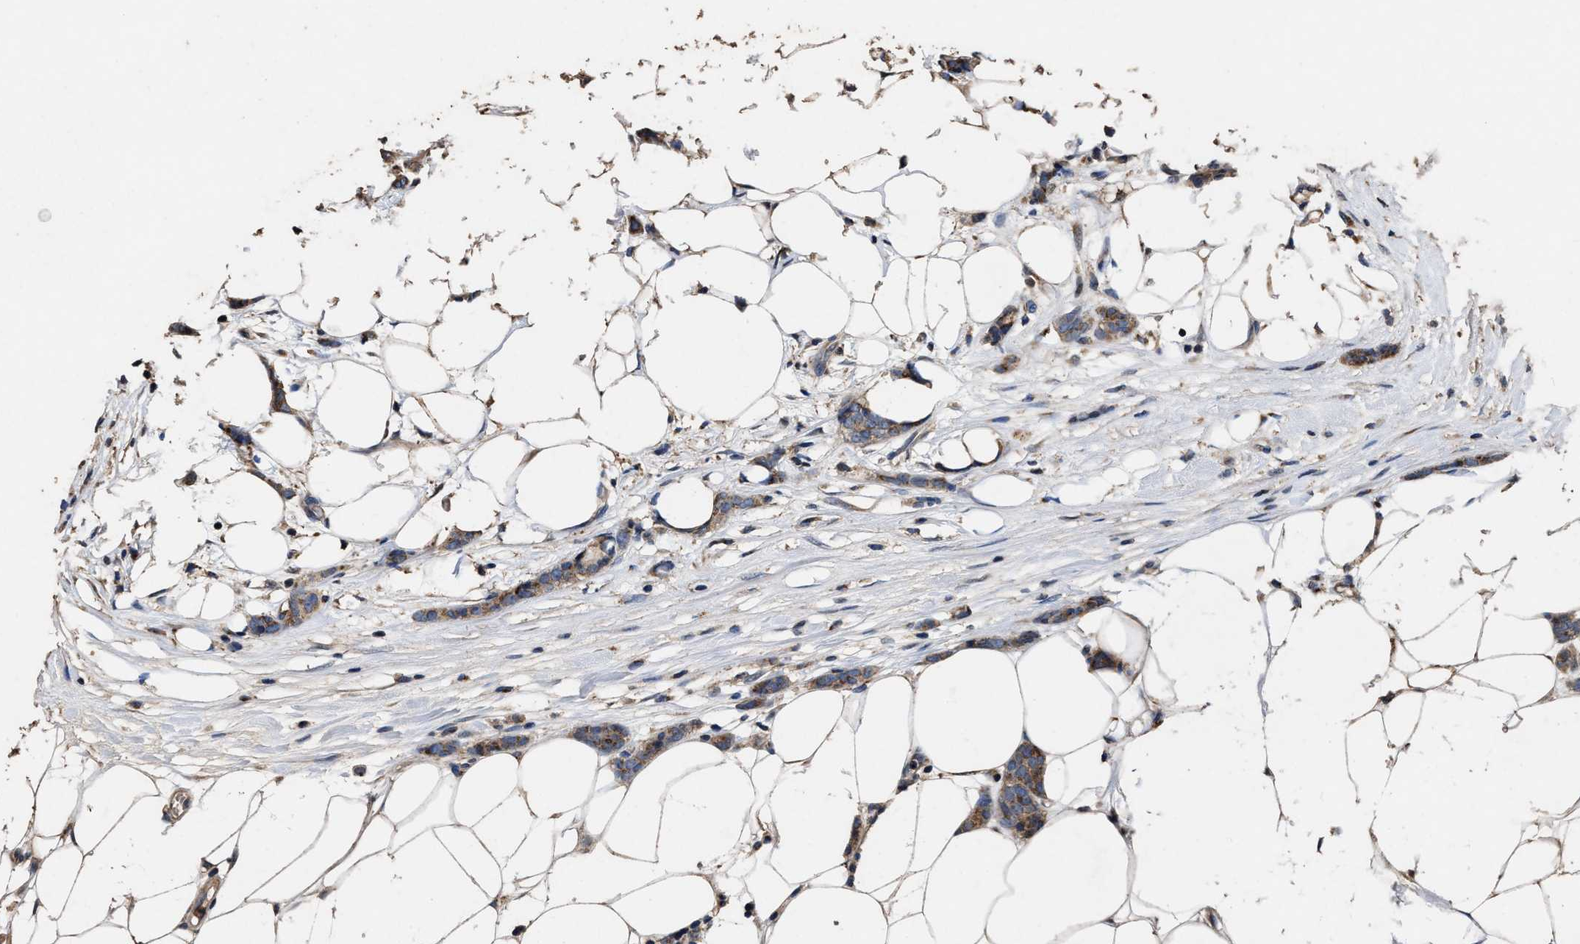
{"staining": {"intensity": "moderate", "quantity": ">75%", "location": "cytoplasmic/membranous"}, "tissue": "breast cancer", "cell_type": "Tumor cells", "image_type": "cancer", "snomed": [{"axis": "morphology", "description": "Lobular carcinoma"}, {"axis": "topography", "description": "Skin"}, {"axis": "topography", "description": "Breast"}], "caption": "Immunohistochemical staining of breast lobular carcinoma demonstrates moderate cytoplasmic/membranous protein positivity in about >75% of tumor cells. (IHC, brightfield microscopy, high magnification).", "gene": "TPST2", "patient": {"sex": "female", "age": 46}}